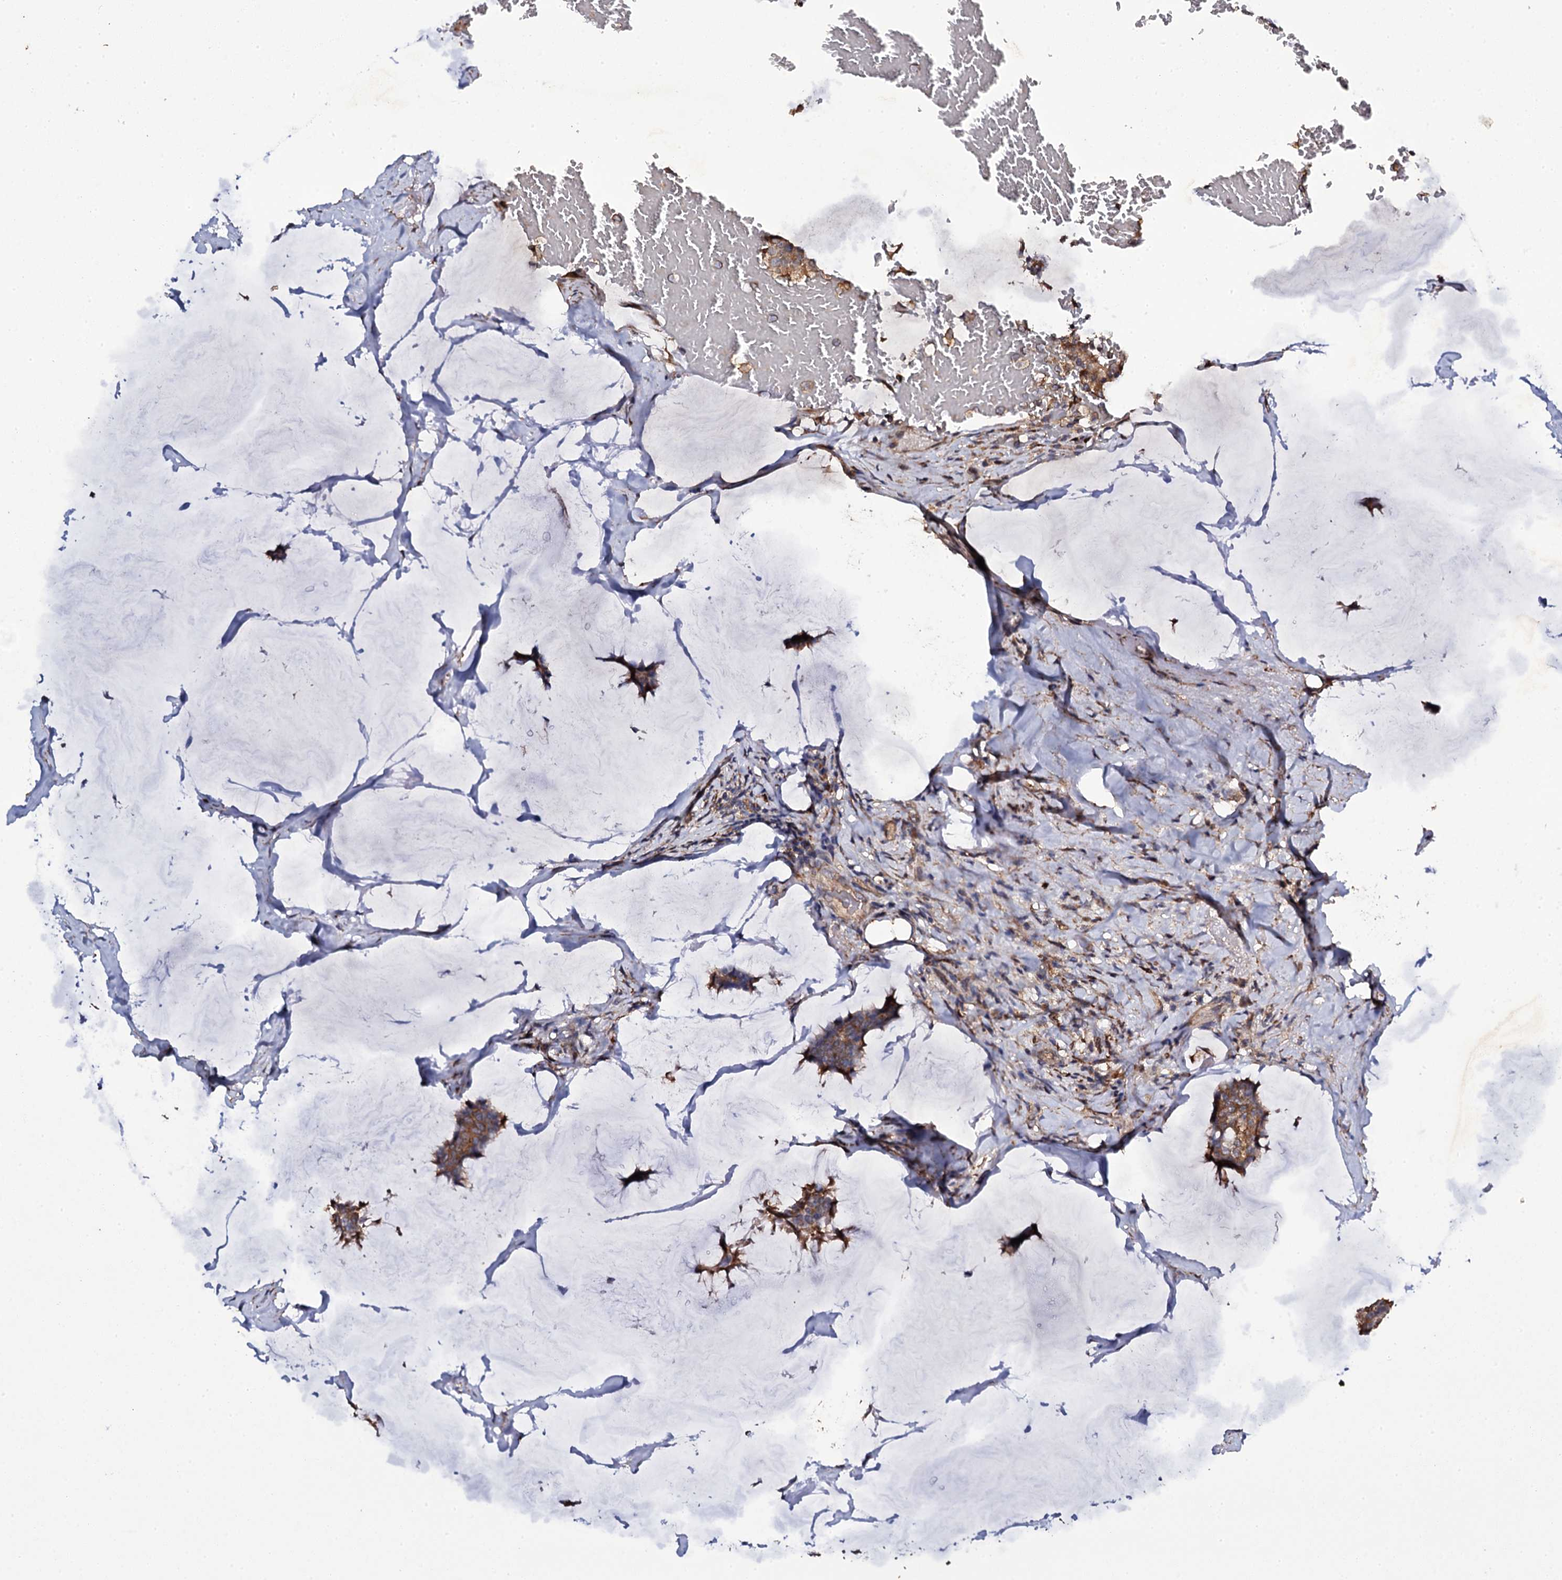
{"staining": {"intensity": "moderate", "quantity": ">75%", "location": "cytoplasmic/membranous"}, "tissue": "breast cancer", "cell_type": "Tumor cells", "image_type": "cancer", "snomed": [{"axis": "morphology", "description": "Duct carcinoma"}, {"axis": "topography", "description": "Breast"}], "caption": "Immunohistochemistry of breast invasive ductal carcinoma exhibits medium levels of moderate cytoplasmic/membranous positivity in approximately >75% of tumor cells.", "gene": "TTC23", "patient": {"sex": "female", "age": 93}}